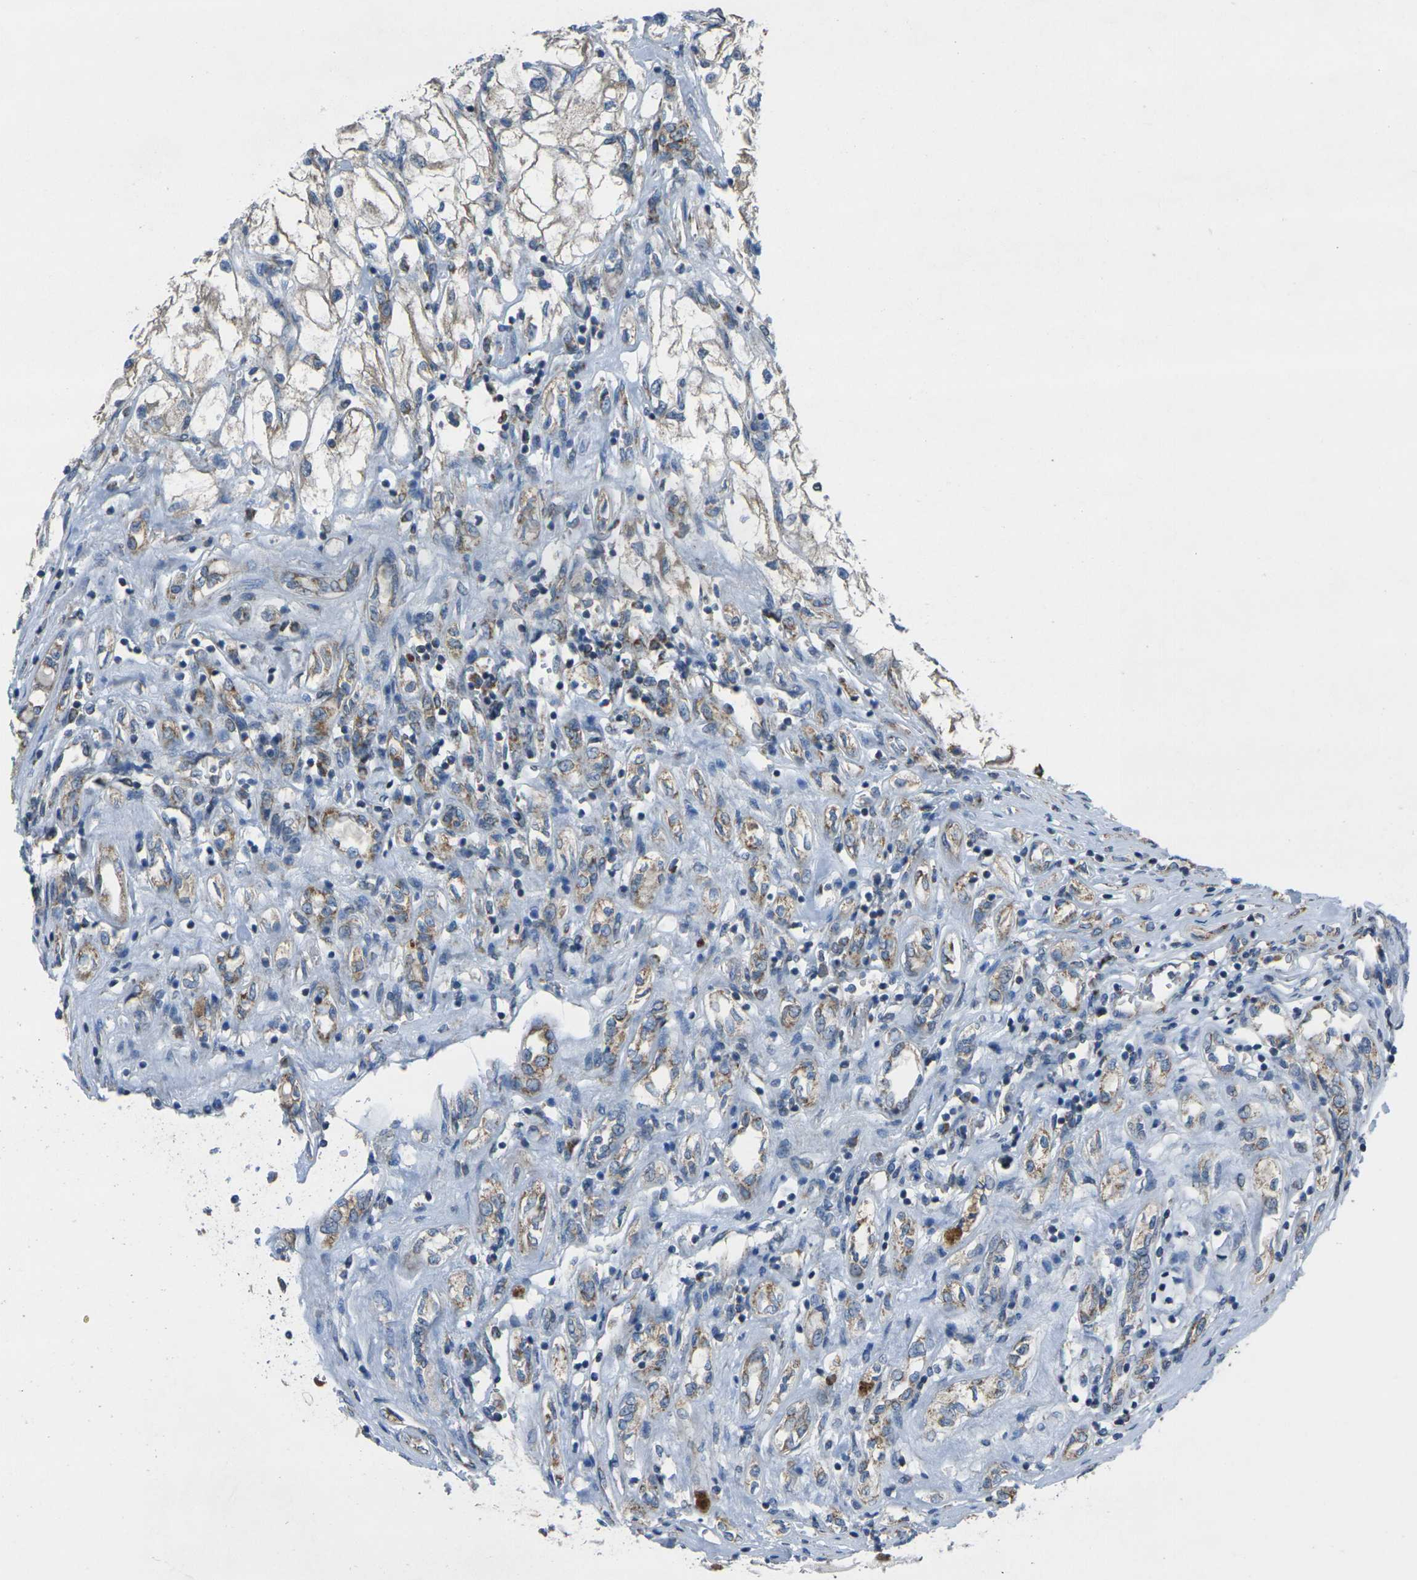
{"staining": {"intensity": "weak", "quantity": "<25%", "location": "cytoplasmic/membranous"}, "tissue": "renal cancer", "cell_type": "Tumor cells", "image_type": "cancer", "snomed": [{"axis": "morphology", "description": "Adenocarcinoma, NOS"}, {"axis": "topography", "description": "Kidney"}], "caption": "This photomicrograph is of adenocarcinoma (renal) stained with immunohistochemistry to label a protein in brown with the nuclei are counter-stained blue. There is no expression in tumor cells.", "gene": "TMEM120B", "patient": {"sex": "female", "age": 70}}